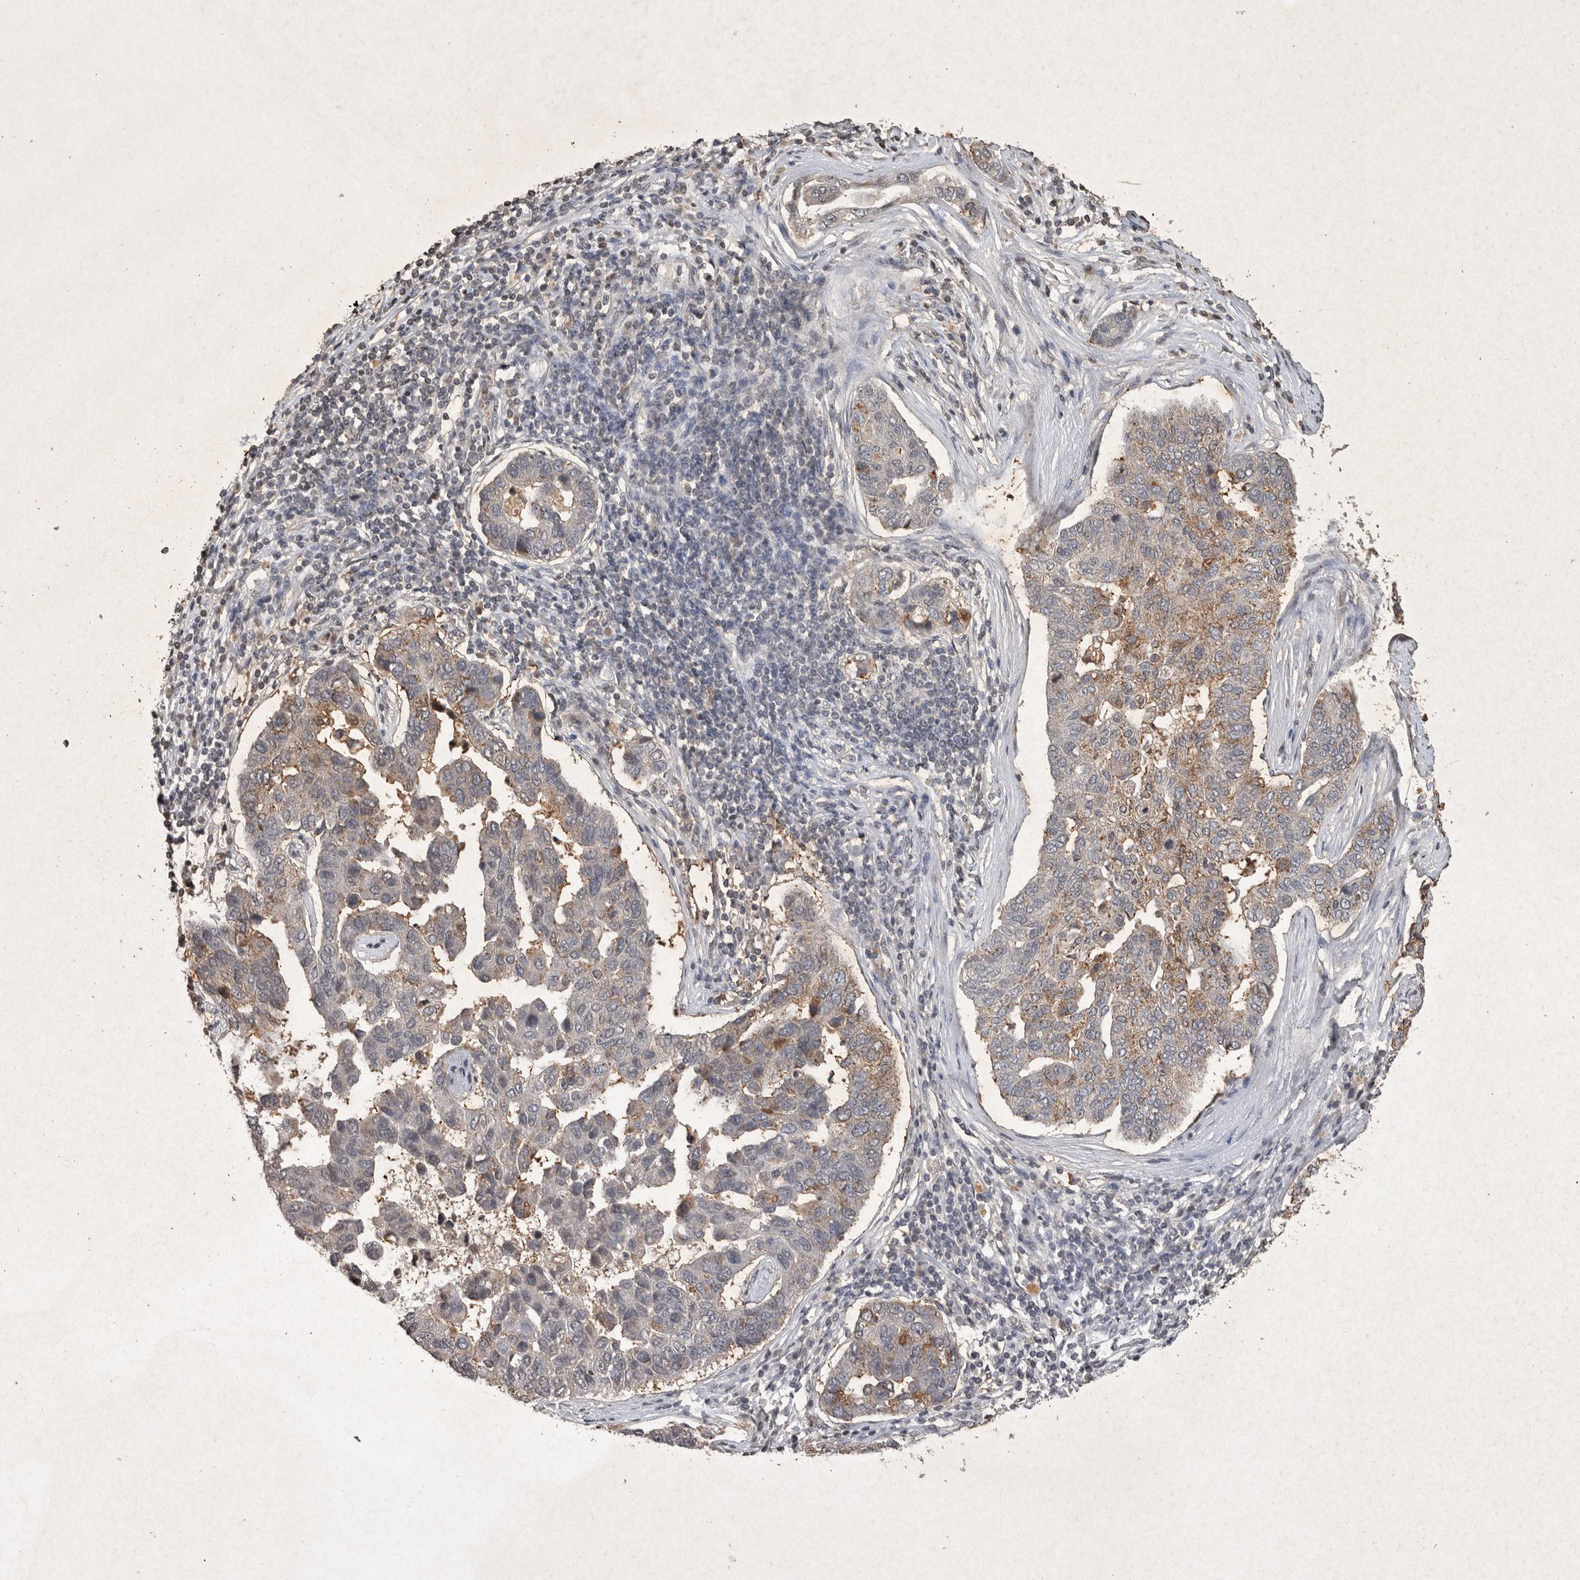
{"staining": {"intensity": "moderate", "quantity": "<25%", "location": "cytoplasmic/membranous"}, "tissue": "pancreatic cancer", "cell_type": "Tumor cells", "image_type": "cancer", "snomed": [{"axis": "morphology", "description": "Adenocarcinoma, NOS"}, {"axis": "topography", "description": "Pancreas"}], "caption": "The histopathology image shows staining of pancreatic adenocarcinoma, revealing moderate cytoplasmic/membranous protein expression (brown color) within tumor cells.", "gene": "HRK", "patient": {"sex": "female", "age": 61}}